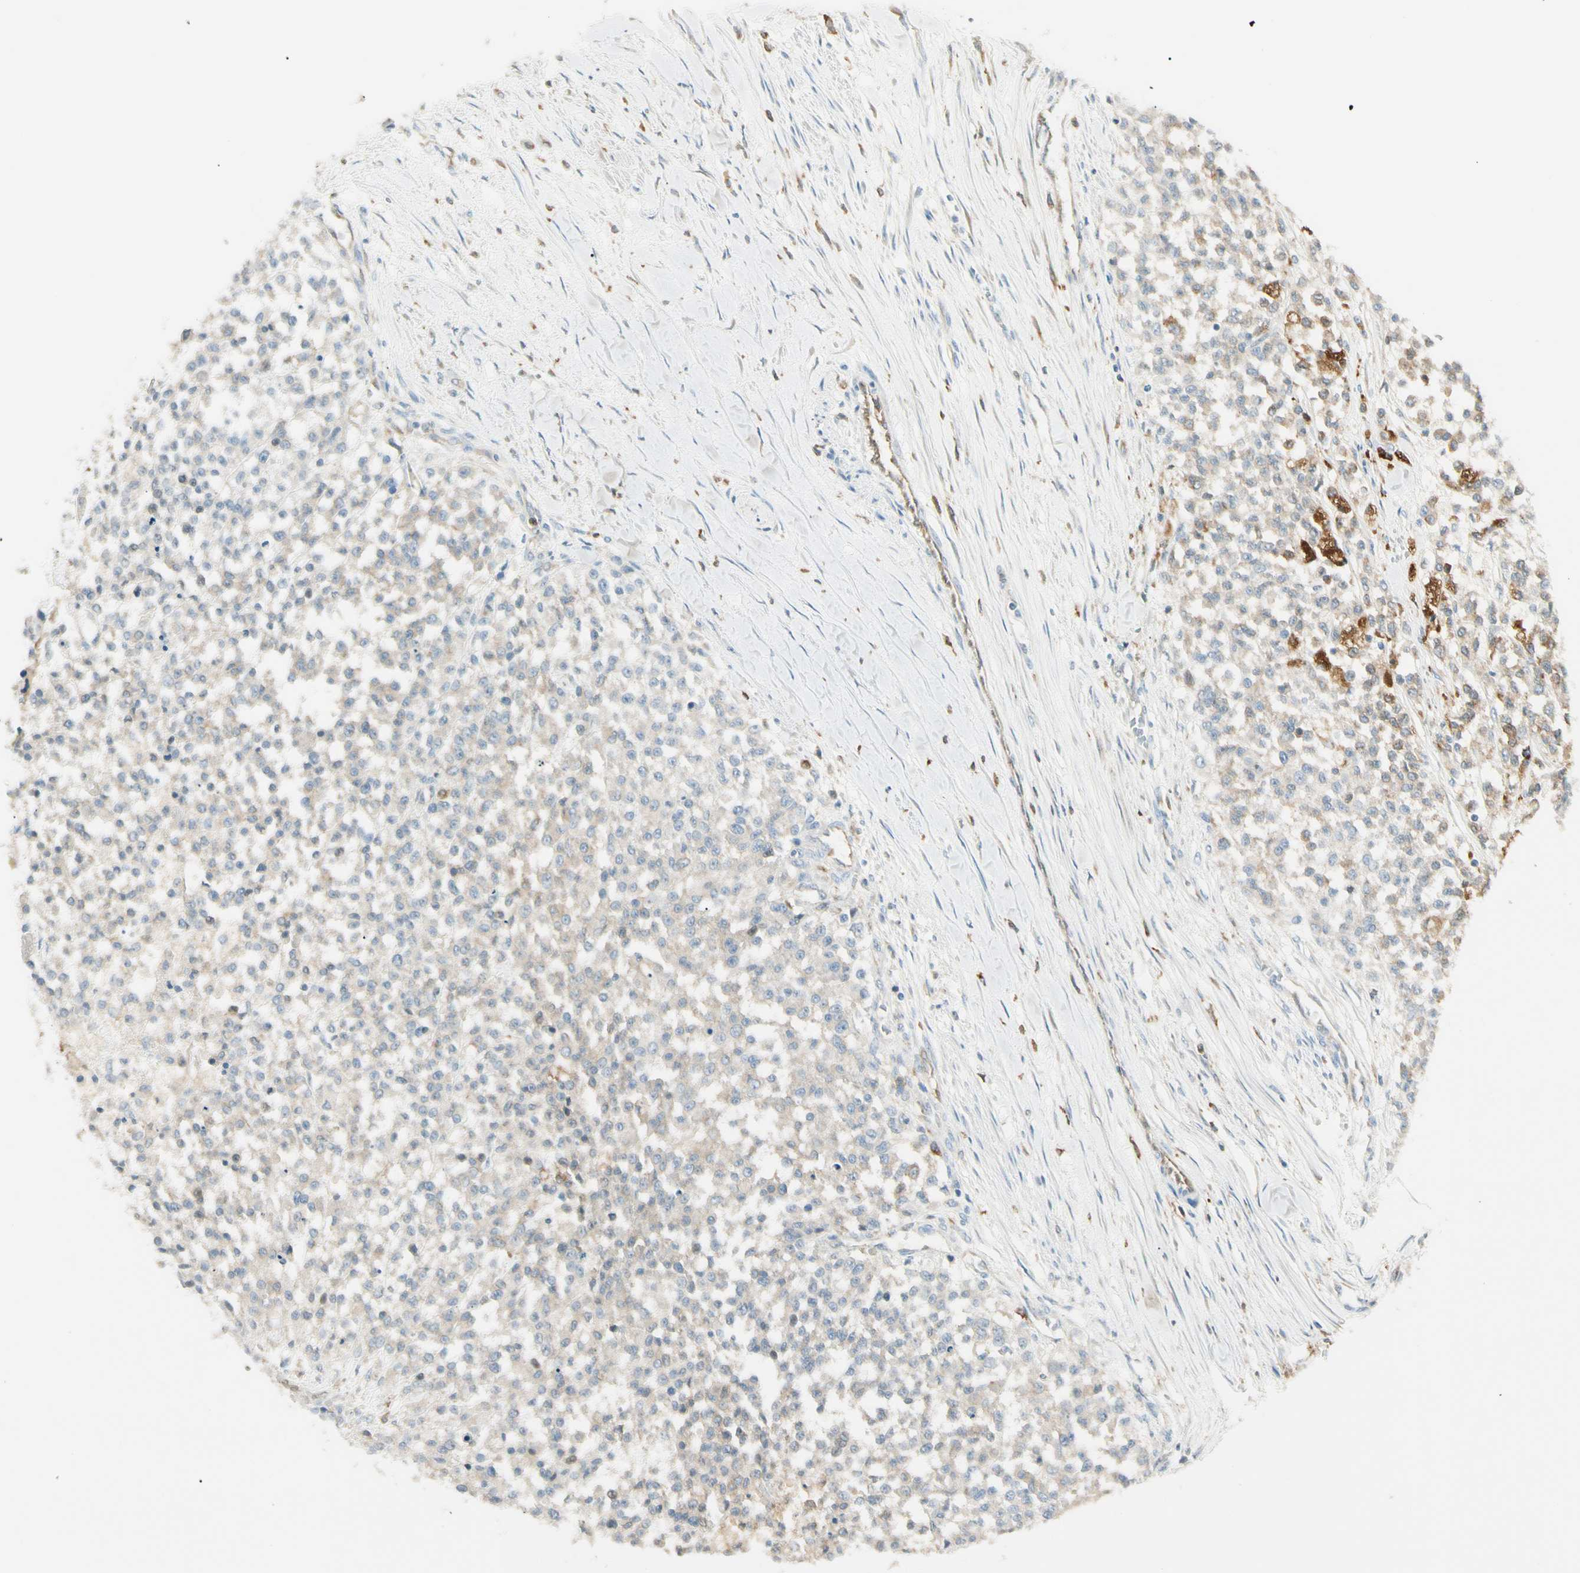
{"staining": {"intensity": "weak", "quantity": "<25%", "location": "cytoplasmic/membranous"}, "tissue": "testis cancer", "cell_type": "Tumor cells", "image_type": "cancer", "snomed": [{"axis": "morphology", "description": "Seminoma, NOS"}, {"axis": "topography", "description": "Testis"}], "caption": "Immunohistochemistry (IHC) photomicrograph of testis cancer stained for a protein (brown), which reveals no staining in tumor cells. (DAB immunohistochemistry, high magnification).", "gene": "LPCAT2", "patient": {"sex": "male", "age": 59}}